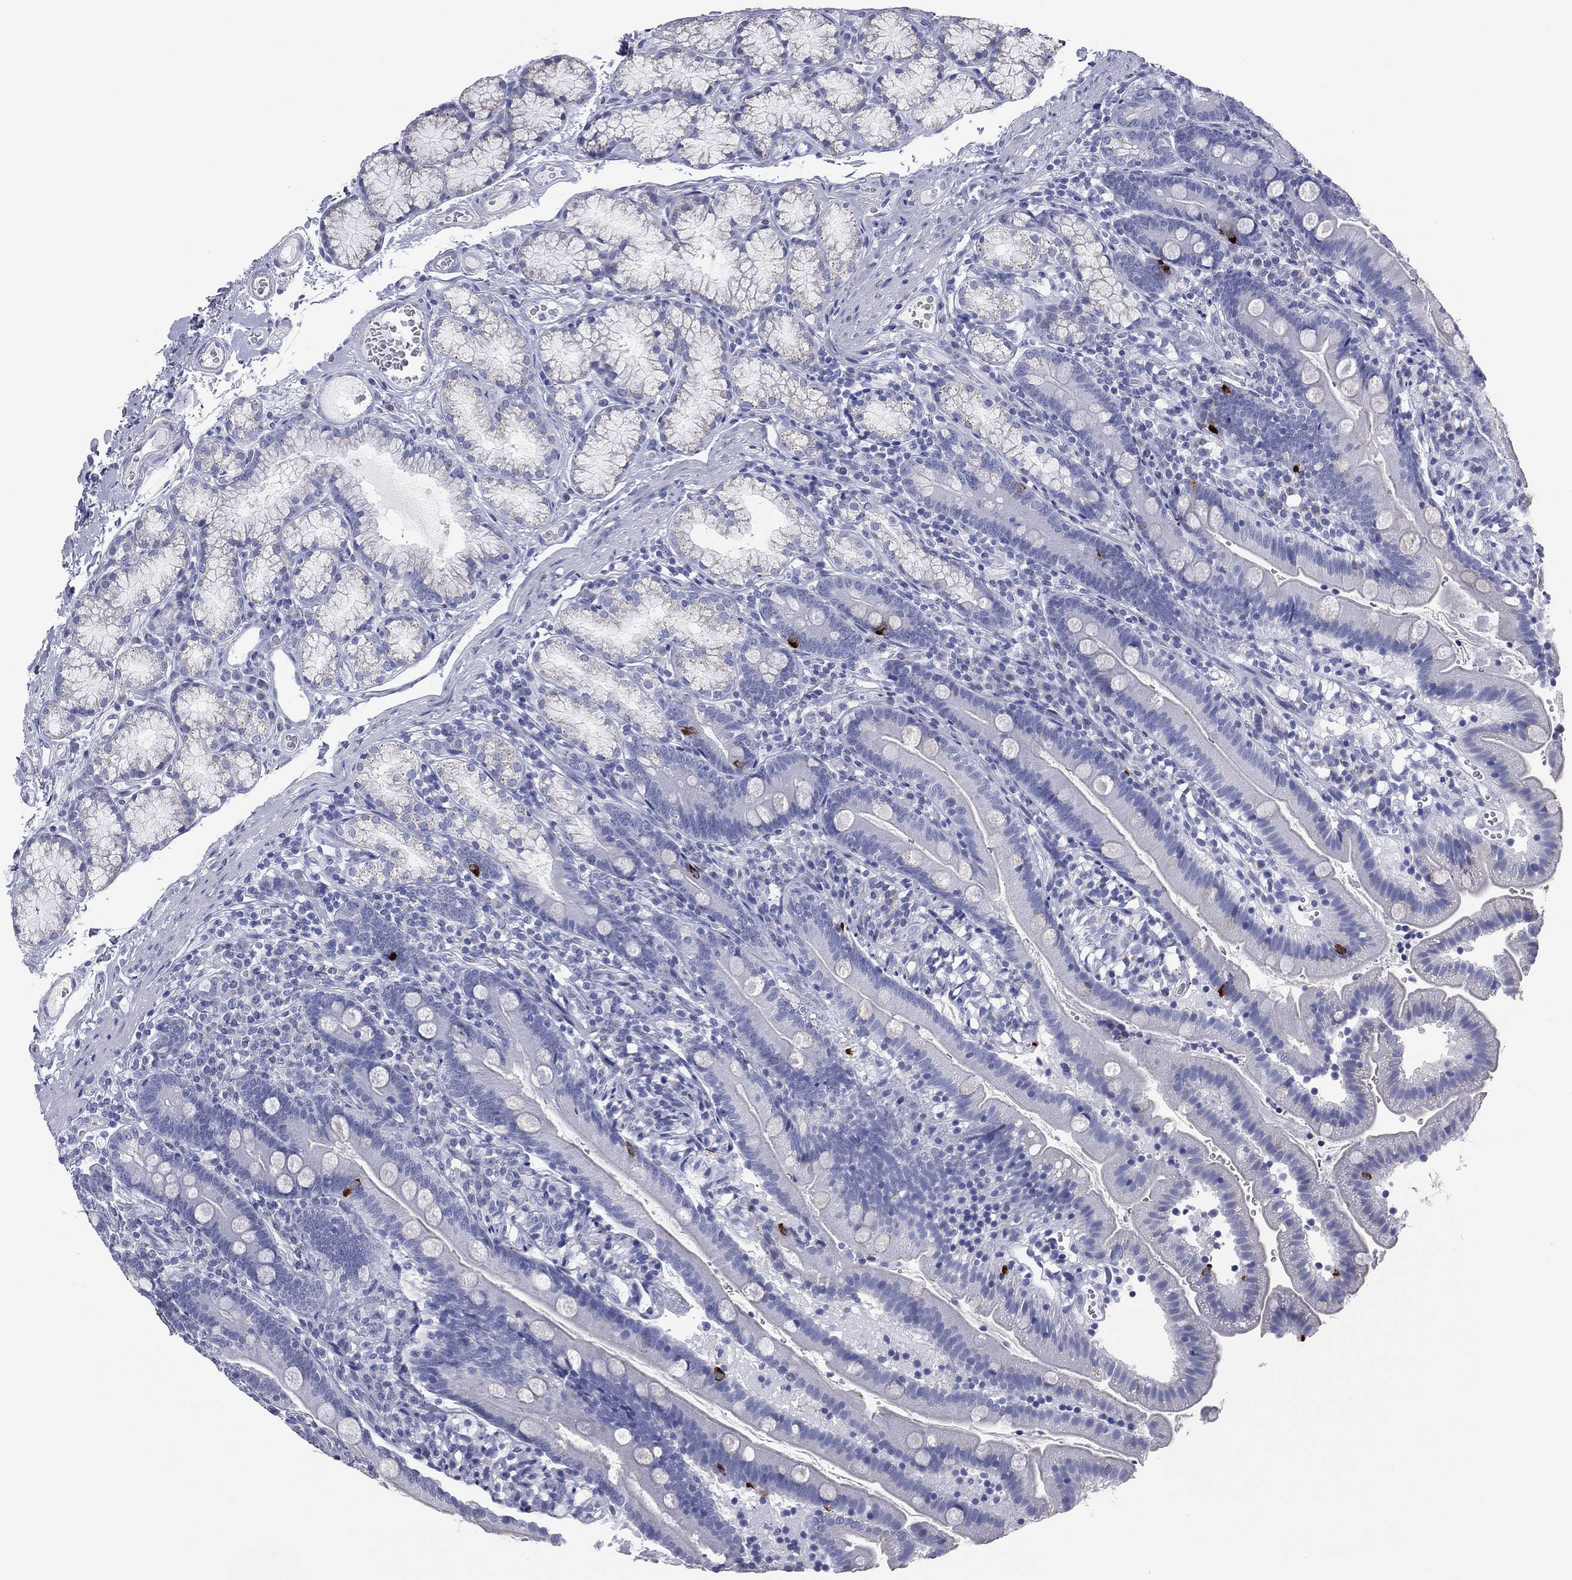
{"staining": {"intensity": "strong", "quantity": "<25%", "location": "cytoplasmic/membranous"}, "tissue": "duodenum", "cell_type": "Glandular cells", "image_type": "normal", "snomed": [{"axis": "morphology", "description": "Normal tissue, NOS"}, {"axis": "topography", "description": "Duodenum"}], "caption": "Protein expression analysis of benign duodenum demonstrates strong cytoplasmic/membranous staining in about <25% of glandular cells.", "gene": "MLN", "patient": {"sex": "female", "age": 67}}